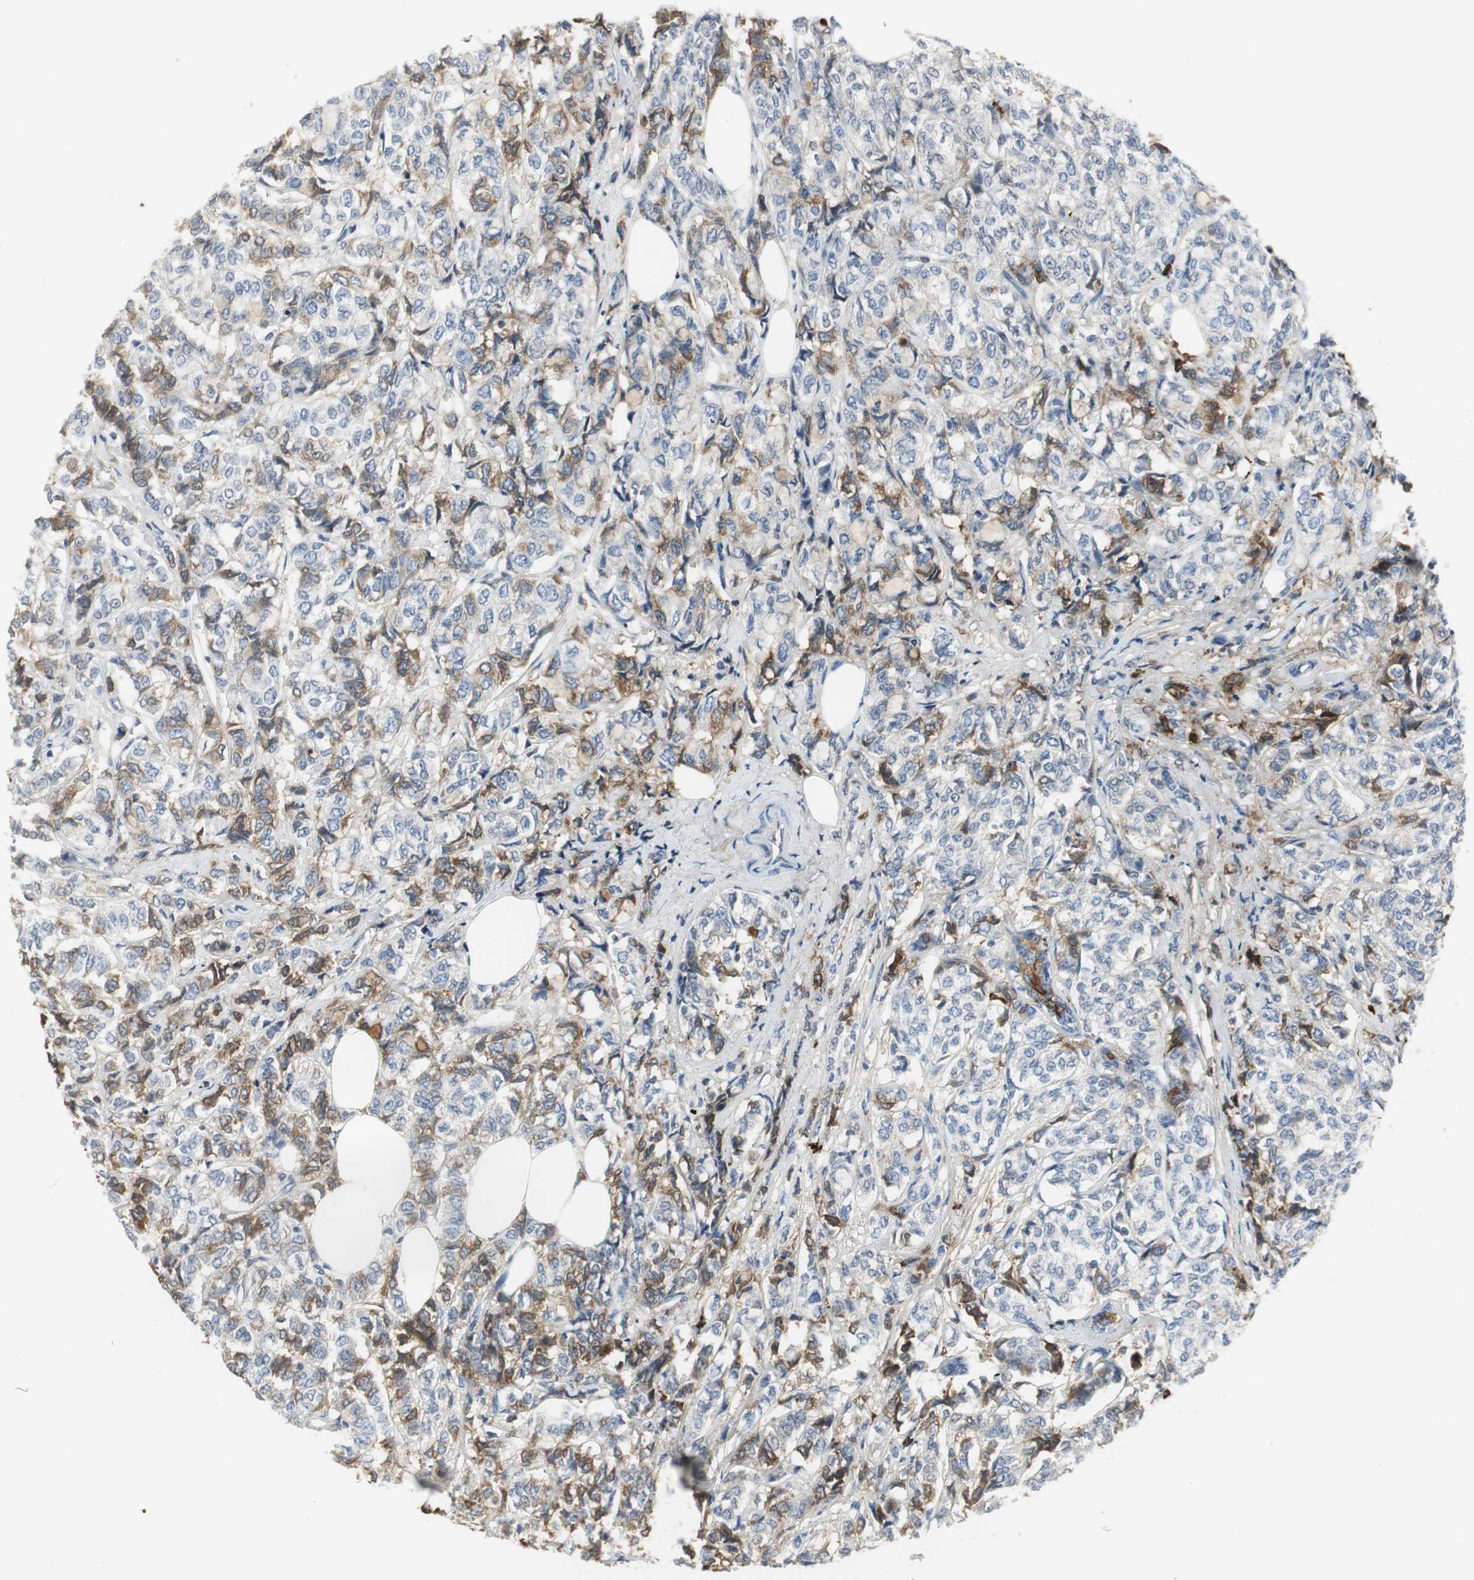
{"staining": {"intensity": "negative", "quantity": "none", "location": "none"}, "tissue": "breast cancer", "cell_type": "Tumor cells", "image_type": "cancer", "snomed": [{"axis": "morphology", "description": "Lobular carcinoma"}, {"axis": "topography", "description": "Breast"}], "caption": "Immunohistochemistry of human lobular carcinoma (breast) demonstrates no positivity in tumor cells.", "gene": "IGHA1", "patient": {"sex": "female", "age": 60}}